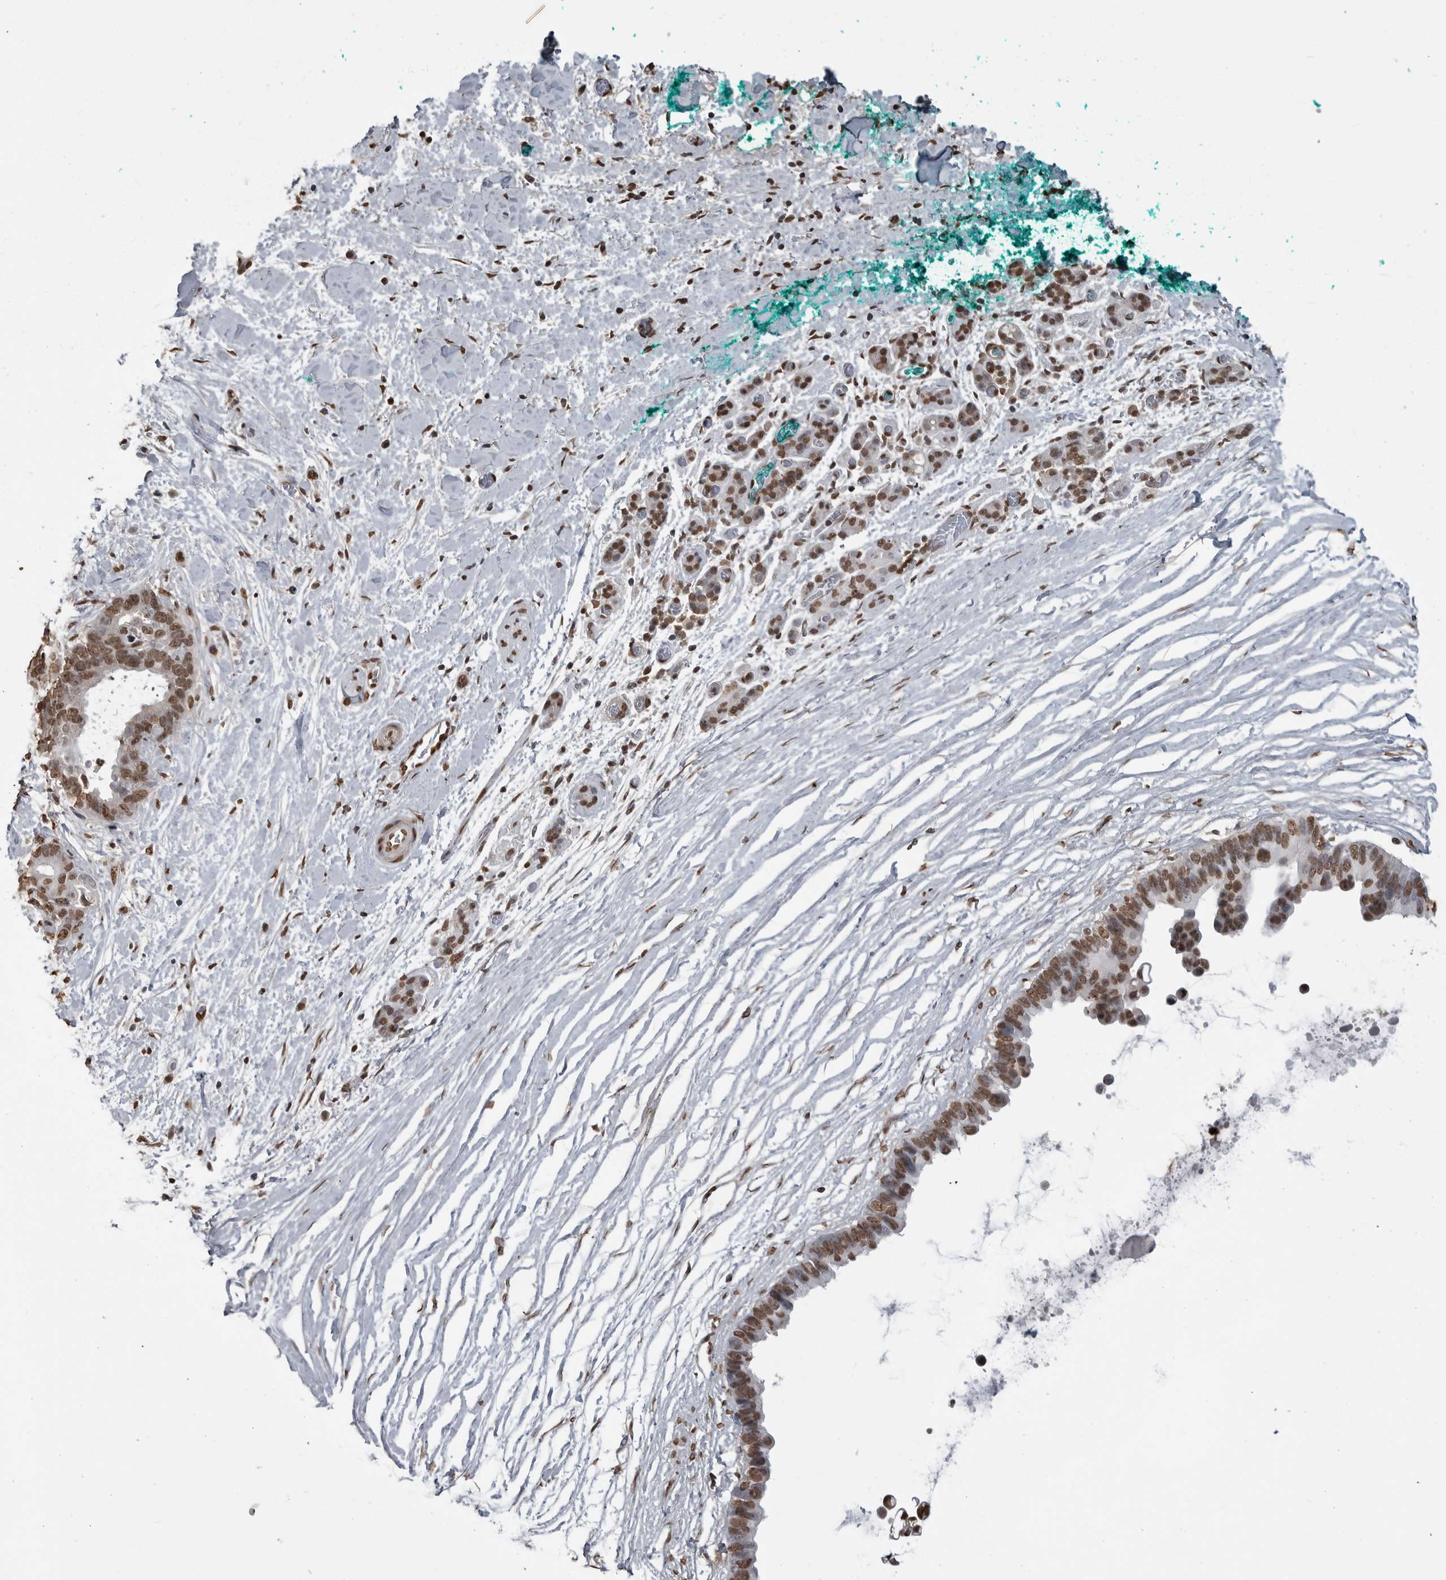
{"staining": {"intensity": "moderate", "quantity": ">75%", "location": "nuclear"}, "tissue": "pancreatic cancer", "cell_type": "Tumor cells", "image_type": "cancer", "snomed": [{"axis": "morphology", "description": "Adenocarcinoma, NOS"}, {"axis": "topography", "description": "Pancreas"}], "caption": "Immunohistochemical staining of adenocarcinoma (pancreatic) demonstrates medium levels of moderate nuclear positivity in approximately >75% of tumor cells. Immunohistochemistry (ihc) stains the protein of interest in brown and the nuclei are stained blue.", "gene": "SMAD2", "patient": {"sex": "female", "age": 72}}